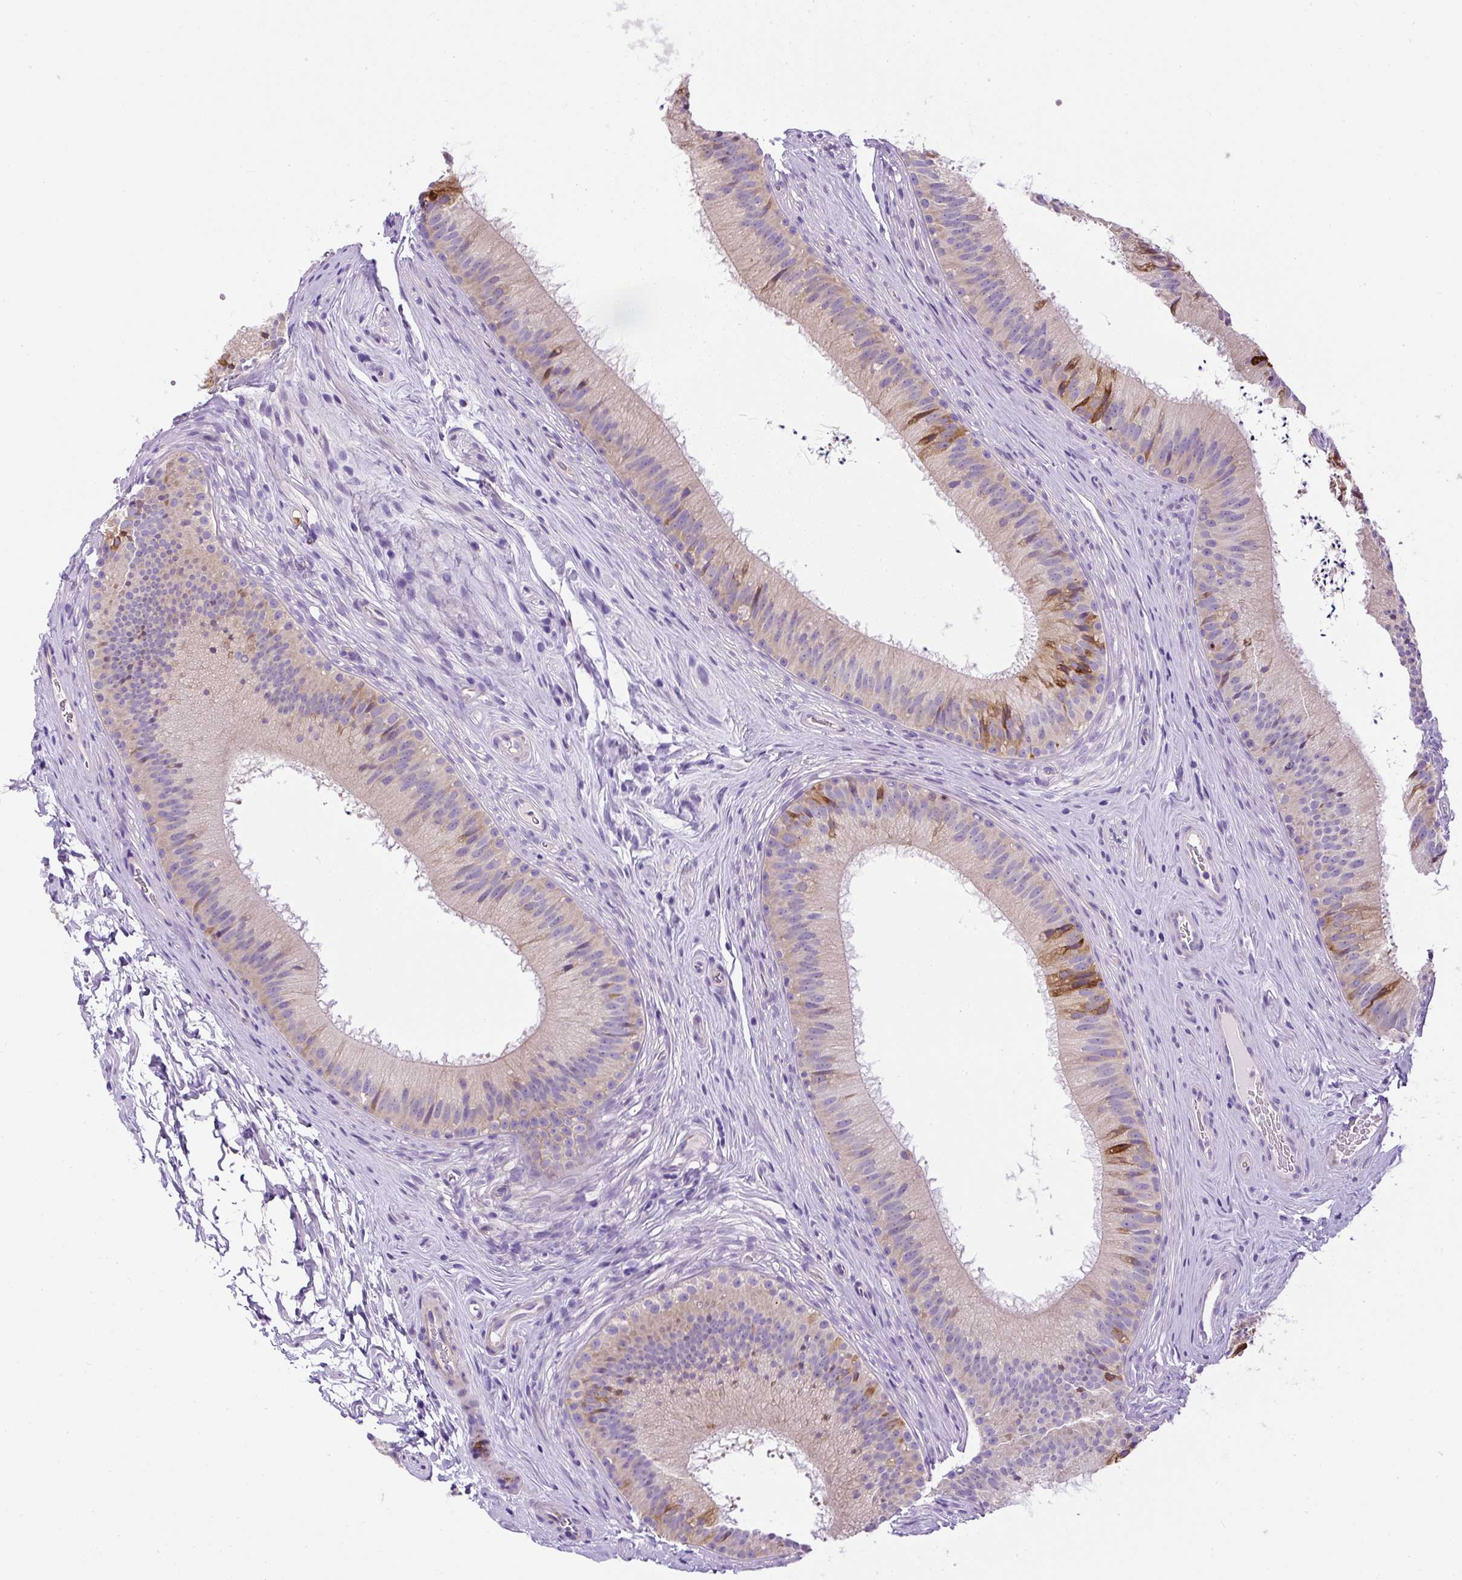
{"staining": {"intensity": "moderate", "quantity": "<25%", "location": "cytoplasmic/membranous"}, "tissue": "epididymis", "cell_type": "Glandular cells", "image_type": "normal", "snomed": [{"axis": "morphology", "description": "Normal tissue, NOS"}, {"axis": "topography", "description": "Epididymis"}], "caption": "A high-resolution histopathology image shows immunohistochemistry staining of benign epididymis, which displays moderate cytoplasmic/membranous expression in approximately <25% of glandular cells. The protein is stained brown, and the nuclei are stained in blue (DAB (3,3'-diaminobenzidine) IHC with brightfield microscopy, high magnification).", "gene": "CFAP47", "patient": {"sex": "male", "age": 24}}